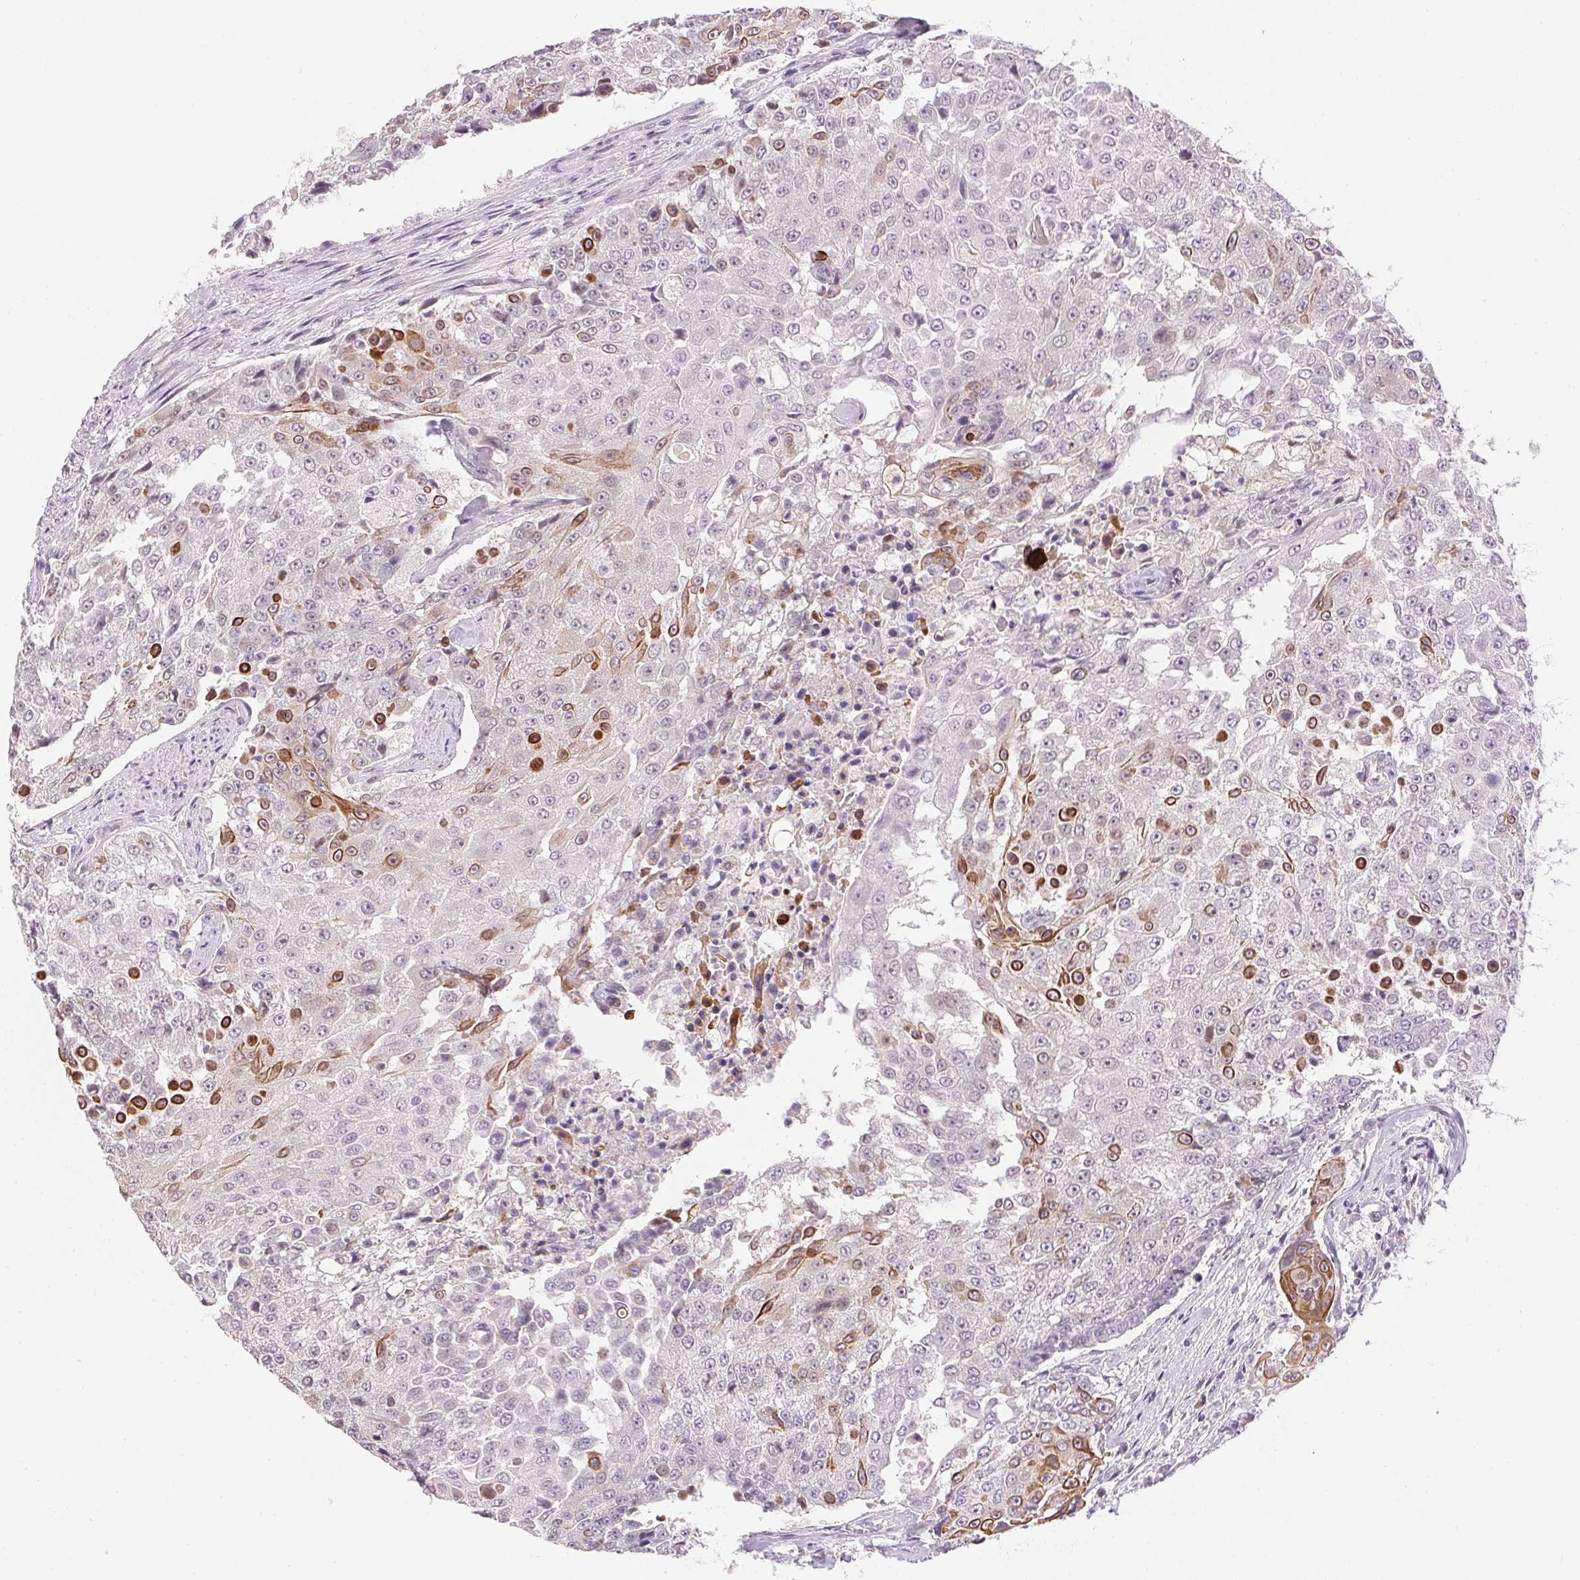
{"staining": {"intensity": "moderate", "quantity": "<25%", "location": "cytoplasmic/membranous"}, "tissue": "urothelial cancer", "cell_type": "Tumor cells", "image_type": "cancer", "snomed": [{"axis": "morphology", "description": "Urothelial carcinoma, High grade"}, {"axis": "topography", "description": "Urinary bladder"}], "caption": "High-magnification brightfield microscopy of urothelial carcinoma (high-grade) stained with DAB (brown) and counterstained with hematoxylin (blue). tumor cells exhibit moderate cytoplasmic/membranous expression is identified in approximately<25% of cells.", "gene": "FNDC4", "patient": {"sex": "female", "age": 63}}